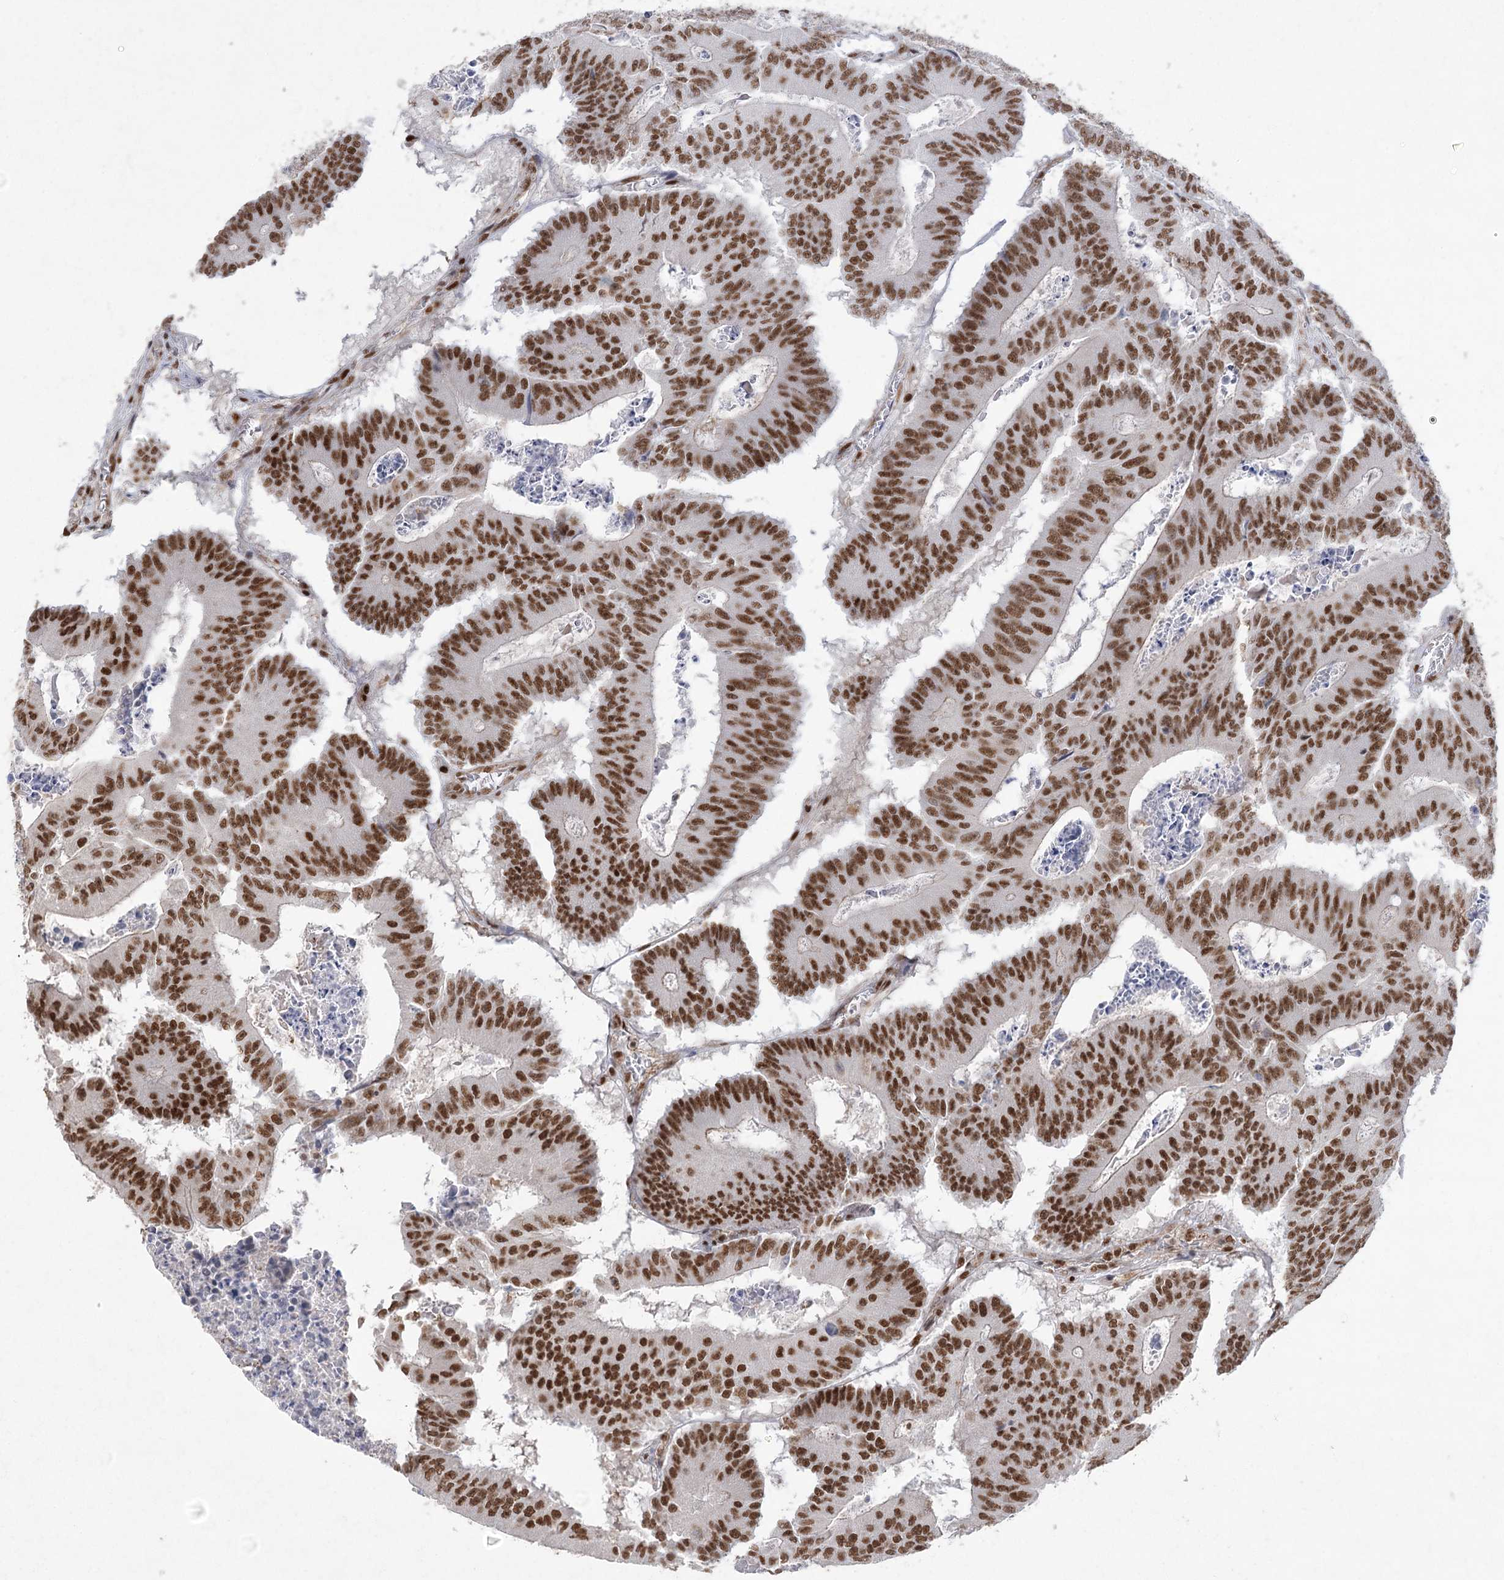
{"staining": {"intensity": "strong", "quantity": ">75%", "location": "nuclear"}, "tissue": "colorectal cancer", "cell_type": "Tumor cells", "image_type": "cancer", "snomed": [{"axis": "morphology", "description": "Adenocarcinoma, NOS"}, {"axis": "topography", "description": "Colon"}], "caption": "Strong nuclear protein staining is present in about >75% of tumor cells in colorectal cancer.", "gene": "ZCCHC8", "patient": {"sex": "male", "age": 87}}